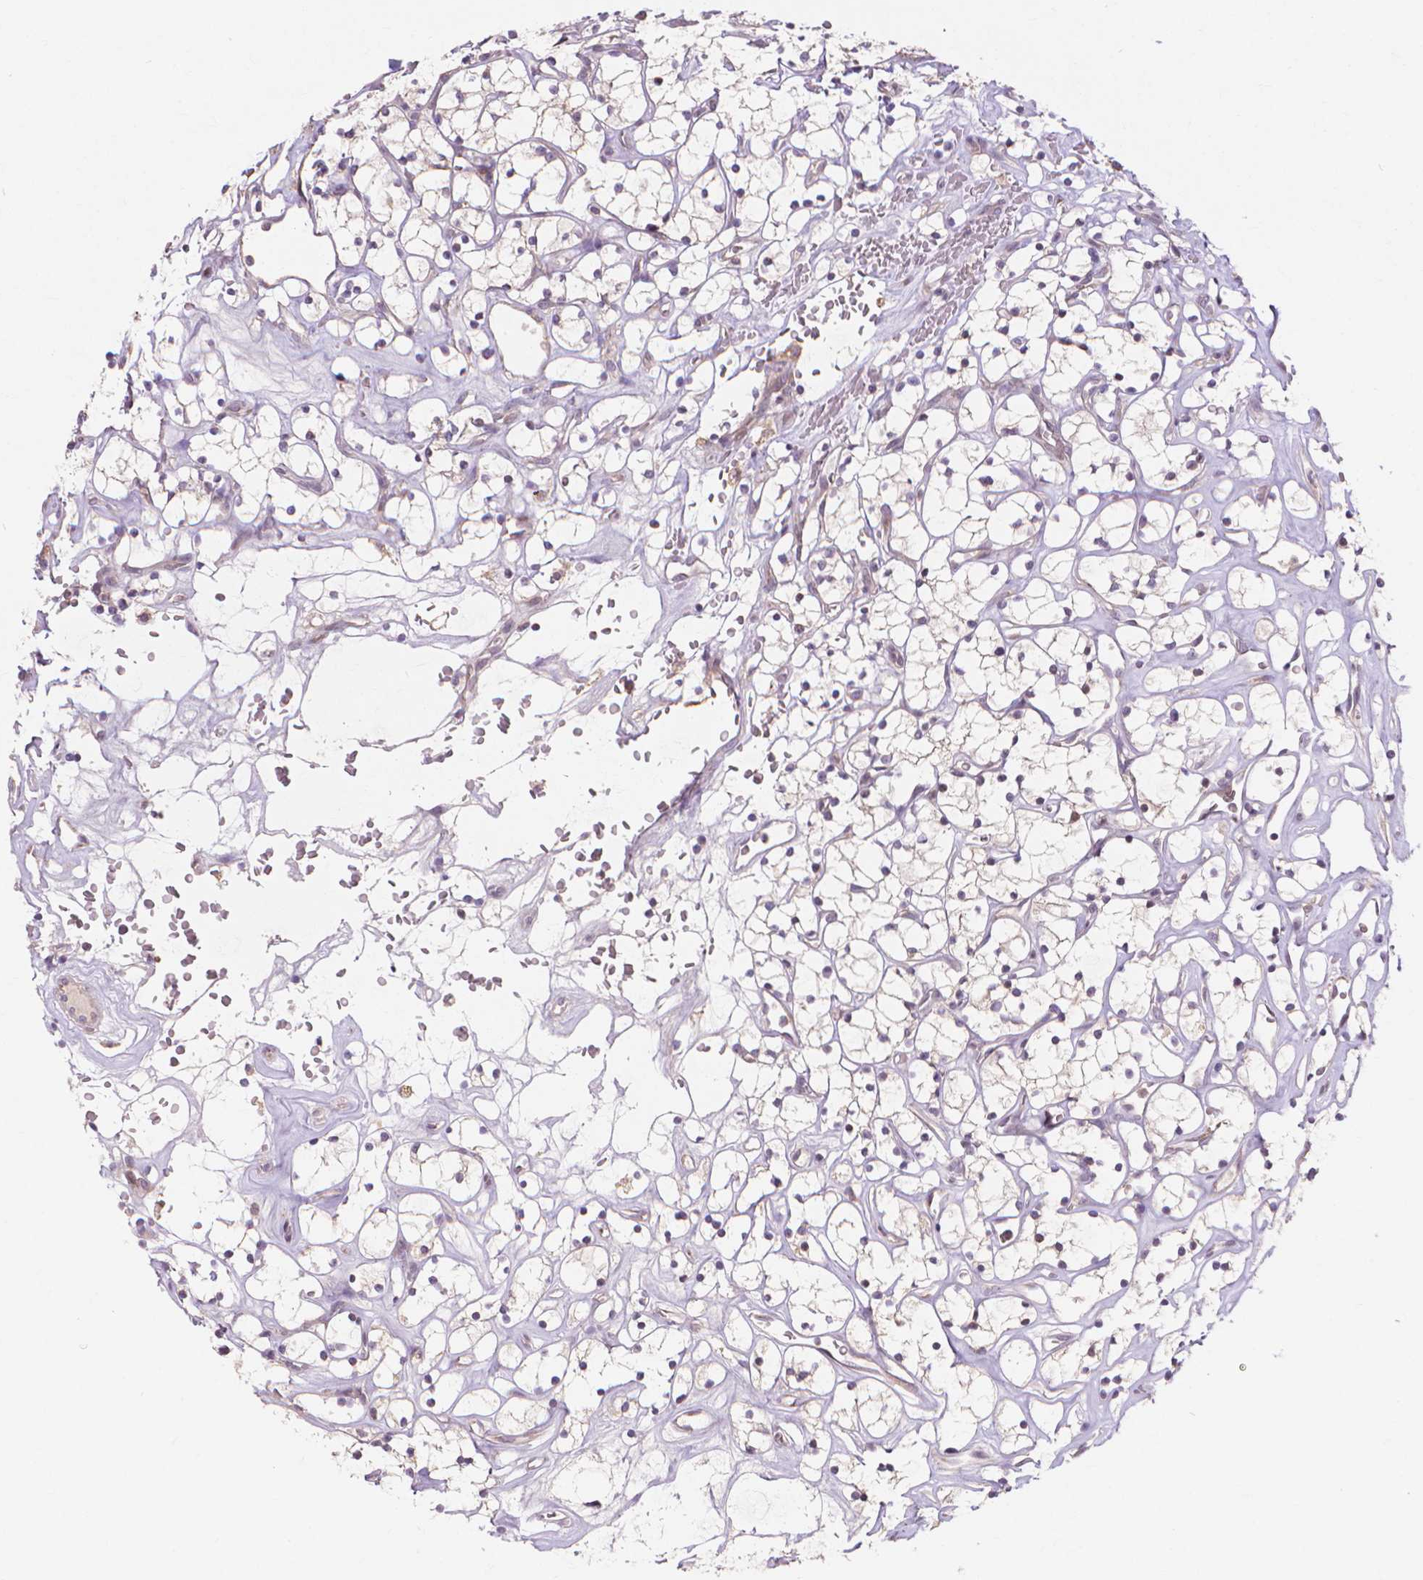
{"staining": {"intensity": "negative", "quantity": "none", "location": "none"}, "tissue": "renal cancer", "cell_type": "Tumor cells", "image_type": "cancer", "snomed": [{"axis": "morphology", "description": "Adenocarcinoma, NOS"}, {"axis": "topography", "description": "Kidney"}], "caption": "The photomicrograph reveals no staining of tumor cells in adenocarcinoma (renal). (Brightfield microscopy of DAB immunohistochemistry (IHC) at high magnification).", "gene": "PRDM13", "patient": {"sex": "female", "age": 64}}